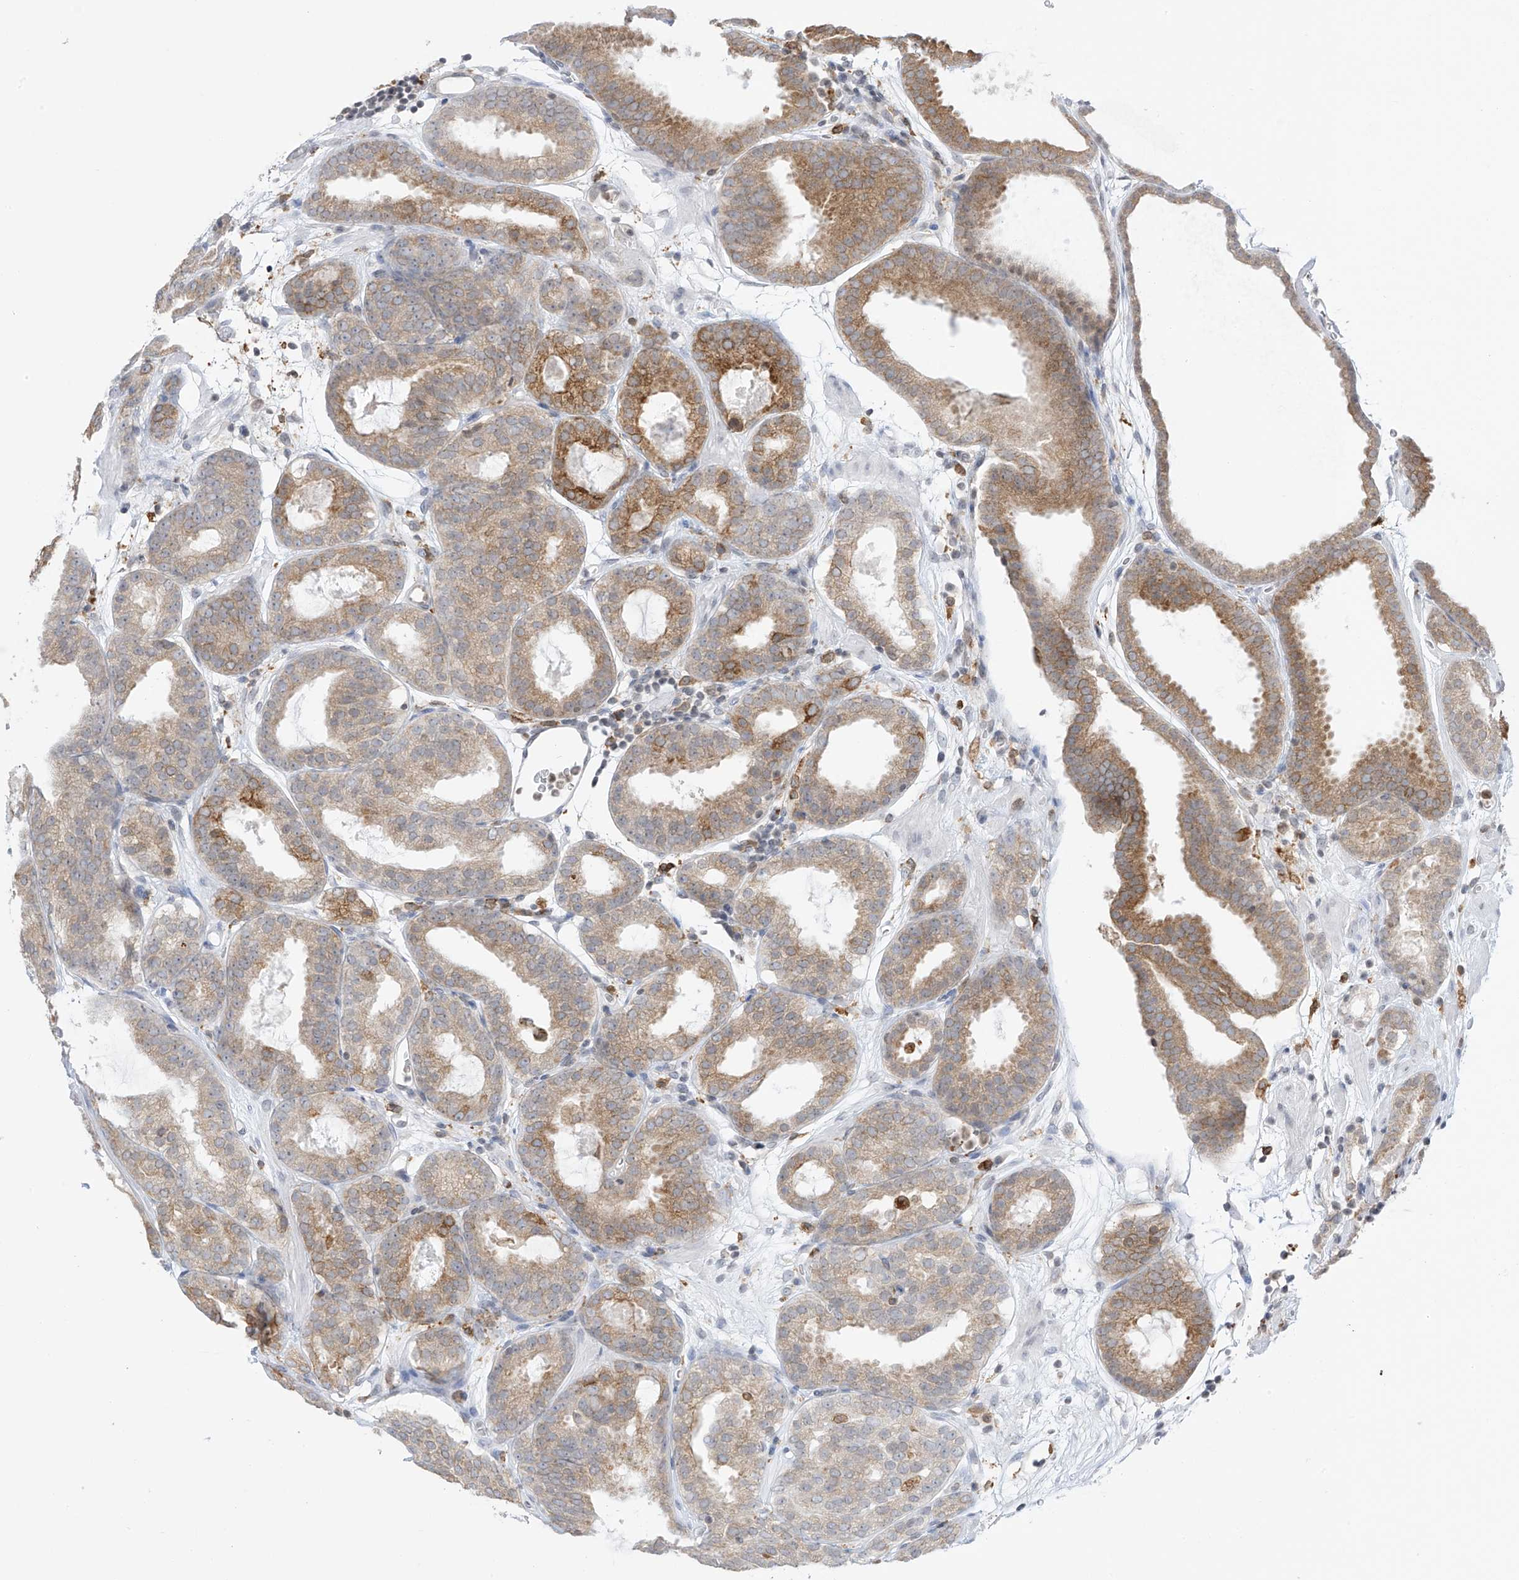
{"staining": {"intensity": "moderate", "quantity": "25%-75%", "location": "cytoplasmic/membranous"}, "tissue": "prostate cancer", "cell_type": "Tumor cells", "image_type": "cancer", "snomed": [{"axis": "morphology", "description": "Adenocarcinoma, Low grade"}, {"axis": "topography", "description": "Prostate"}], "caption": "Approximately 25%-75% of tumor cells in human prostate cancer exhibit moderate cytoplasmic/membranous protein staining as visualized by brown immunohistochemical staining.", "gene": "TBXAS1", "patient": {"sex": "male", "age": 69}}